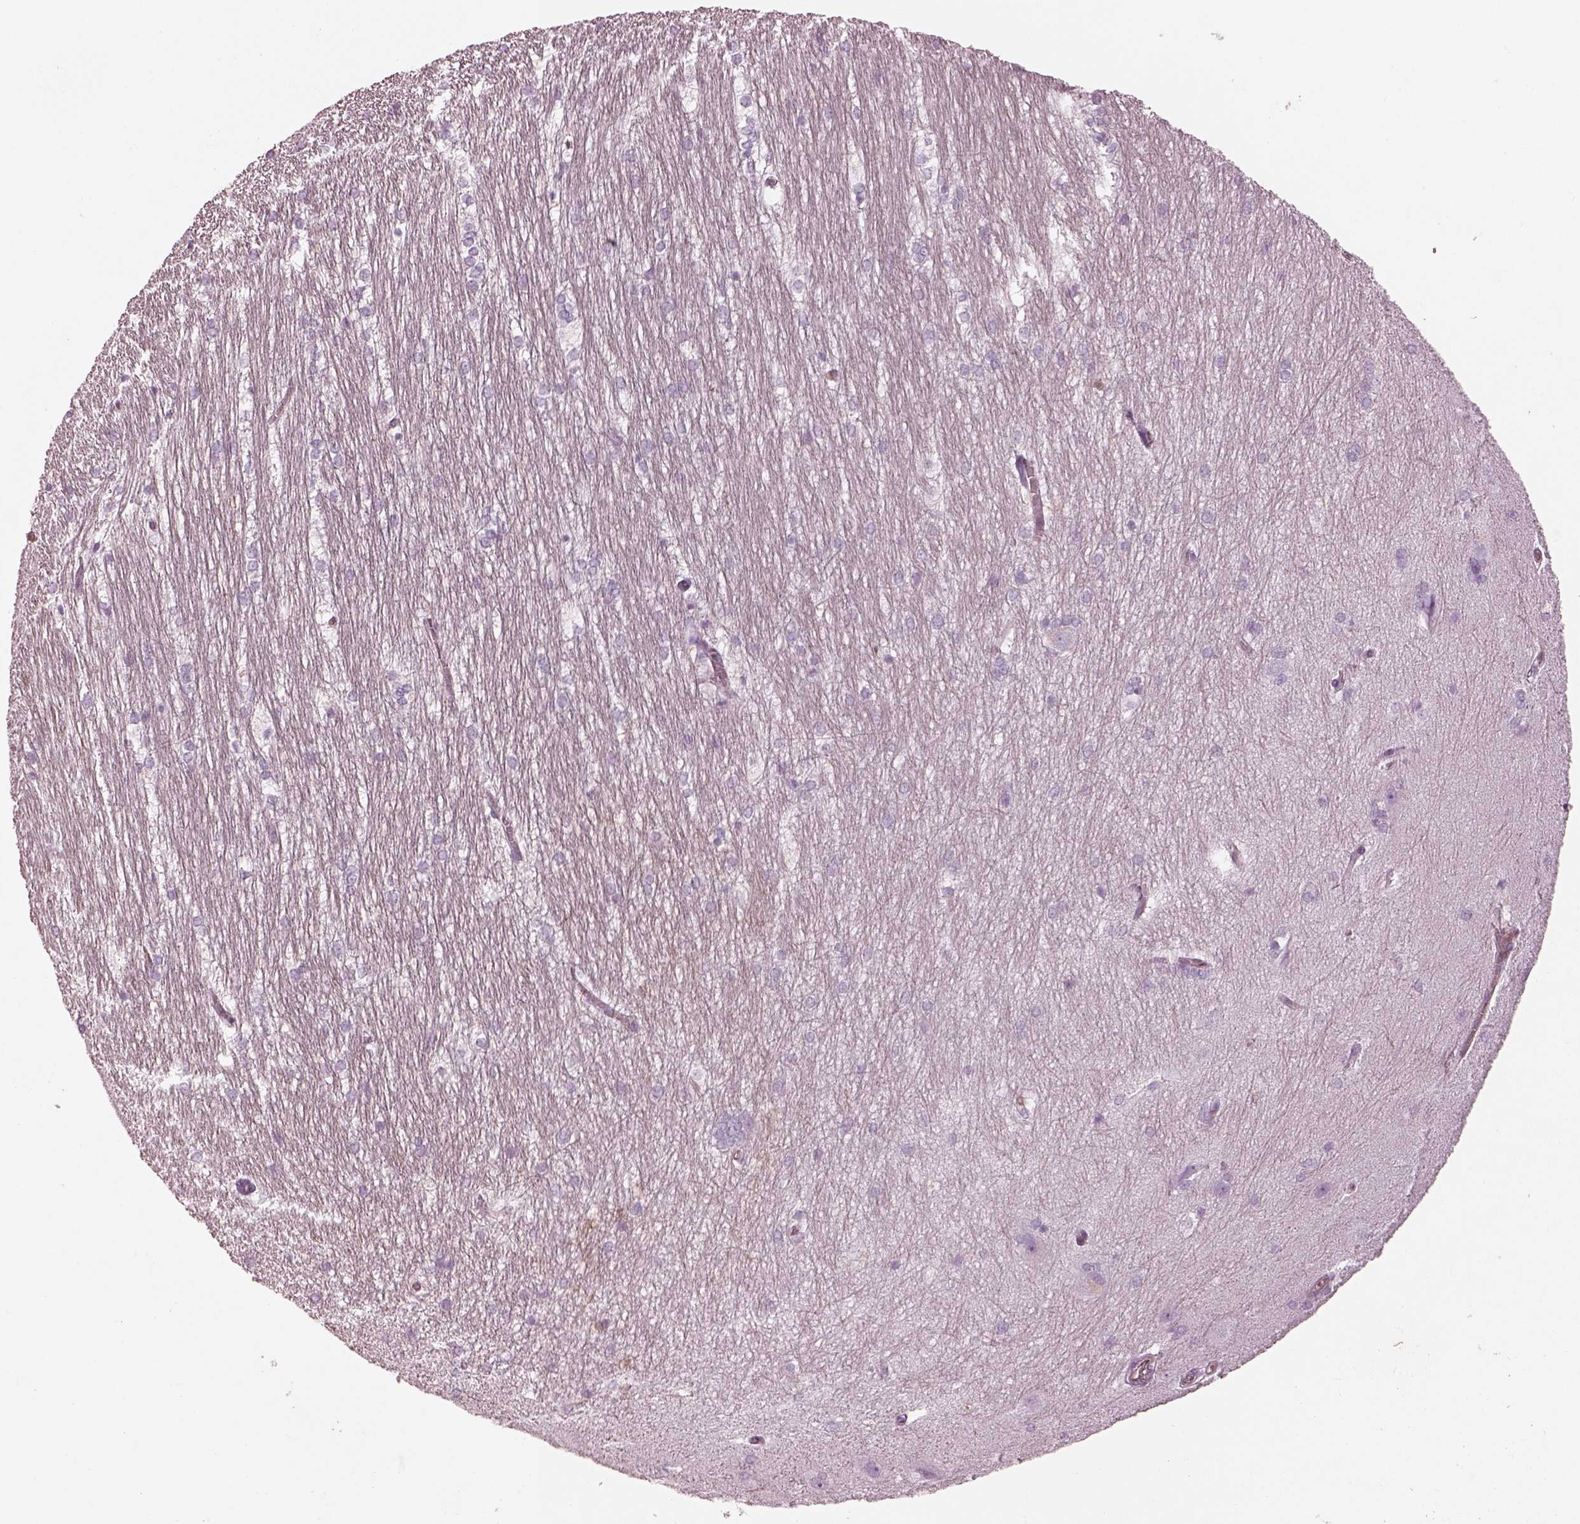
{"staining": {"intensity": "negative", "quantity": "none", "location": "none"}, "tissue": "hippocampus", "cell_type": "Glial cells", "image_type": "normal", "snomed": [{"axis": "morphology", "description": "Normal tissue, NOS"}, {"axis": "topography", "description": "Cerebral cortex"}, {"axis": "topography", "description": "Hippocampus"}], "caption": "Glial cells are negative for protein expression in normal human hippocampus. (Stains: DAB (3,3'-diaminobenzidine) immunohistochemistry with hematoxylin counter stain, Microscopy: brightfield microscopy at high magnification).", "gene": "ENSG00000289258", "patient": {"sex": "female", "age": 19}}